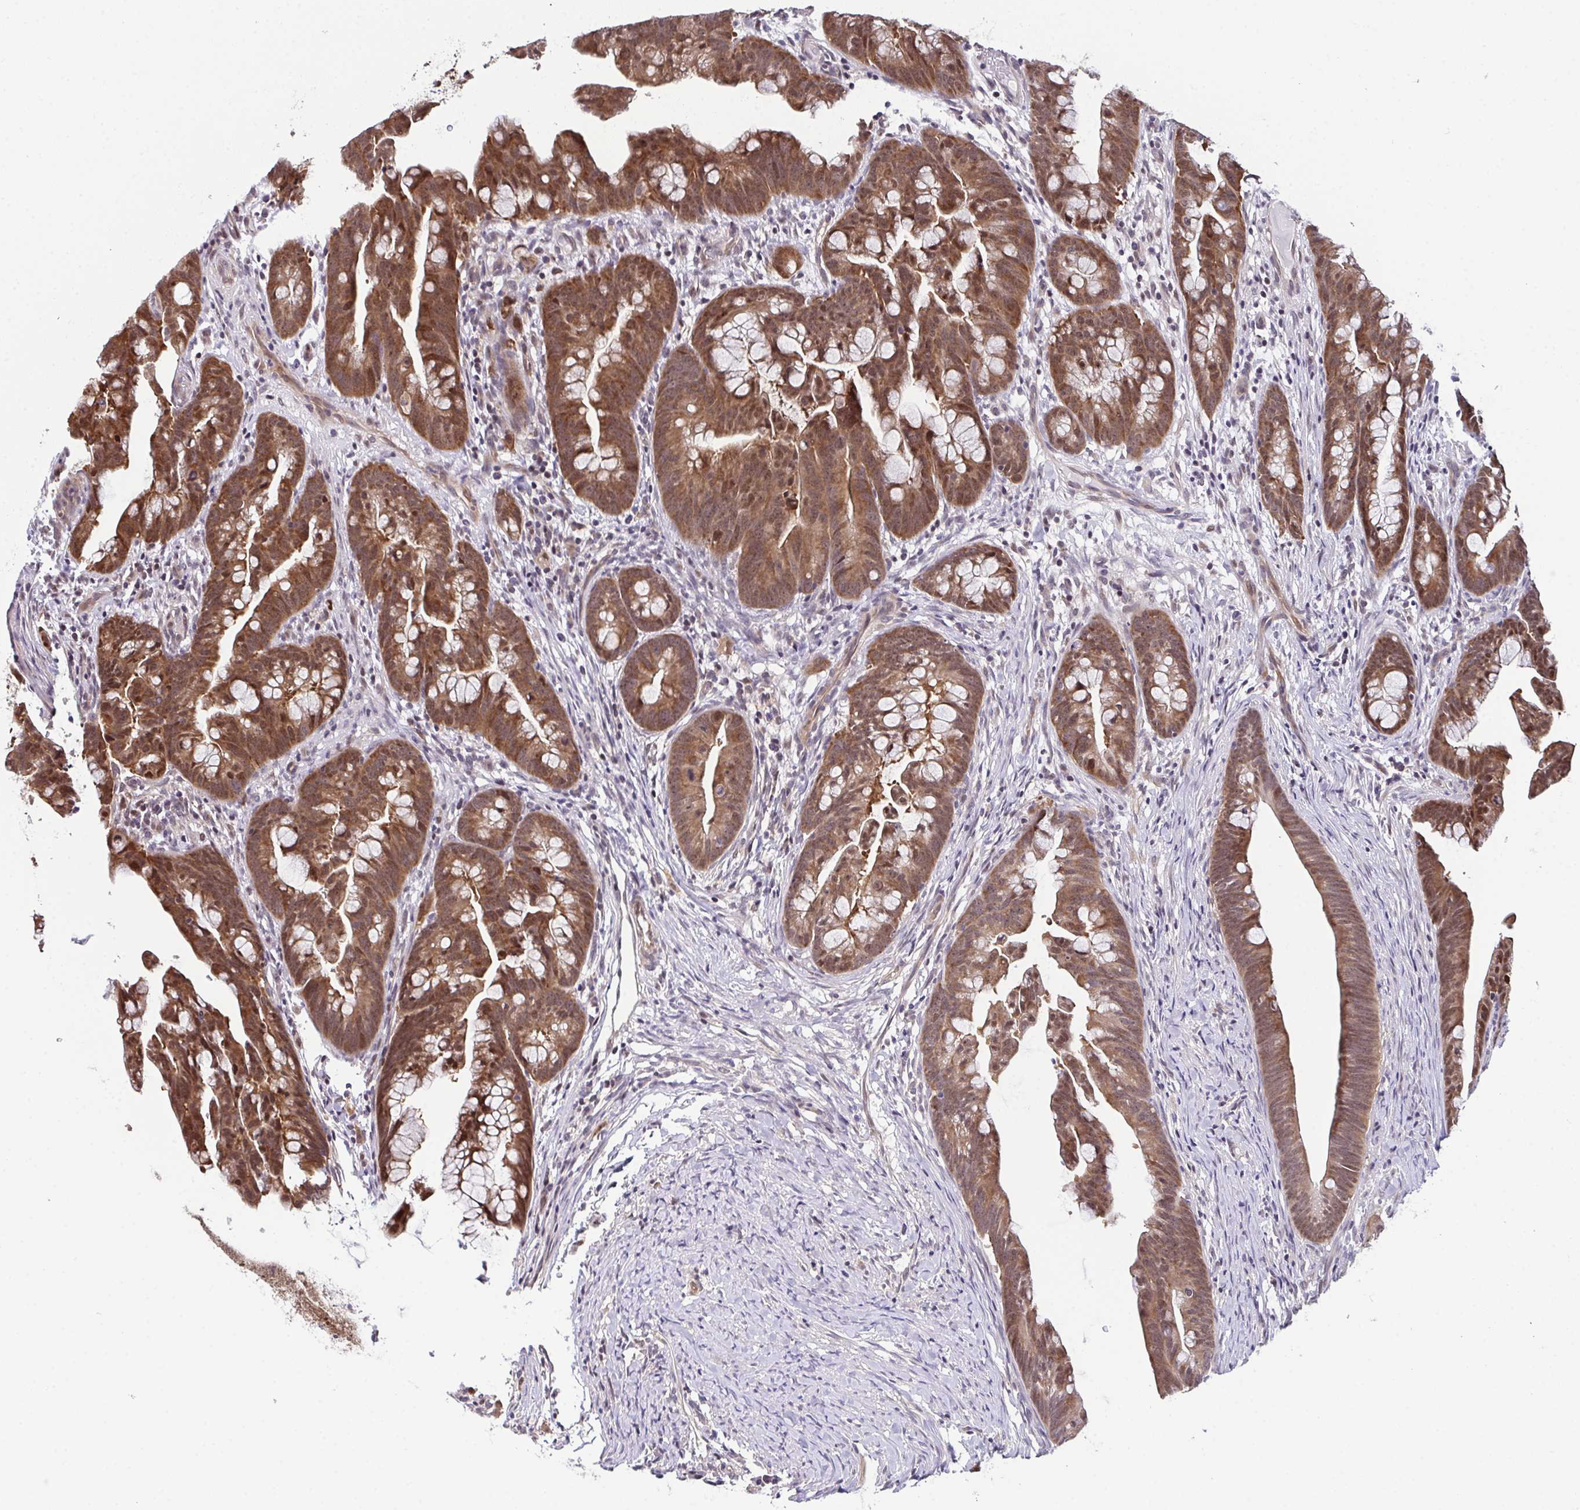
{"staining": {"intensity": "moderate", "quantity": ">75%", "location": "cytoplasmic/membranous,nuclear"}, "tissue": "colorectal cancer", "cell_type": "Tumor cells", "image_type": "cancer", "snomed": [{"axis": "morphology", "description": "Adenocarcinoma, NOS"}, {"axis": "topography", "description": "Colon"}], "caption": "A high-resolution micrograph shows IHC staining of colorectal adenocarcinoma, which demonstrates moderate cytoplasmic/membranous and nuclear expression in about >75% of tumor cells. (Brightfield microscopy of DAB IHC at high magnification).", "gene": "DNAJB1", "patient": {"sex": "male", "age": 62}}